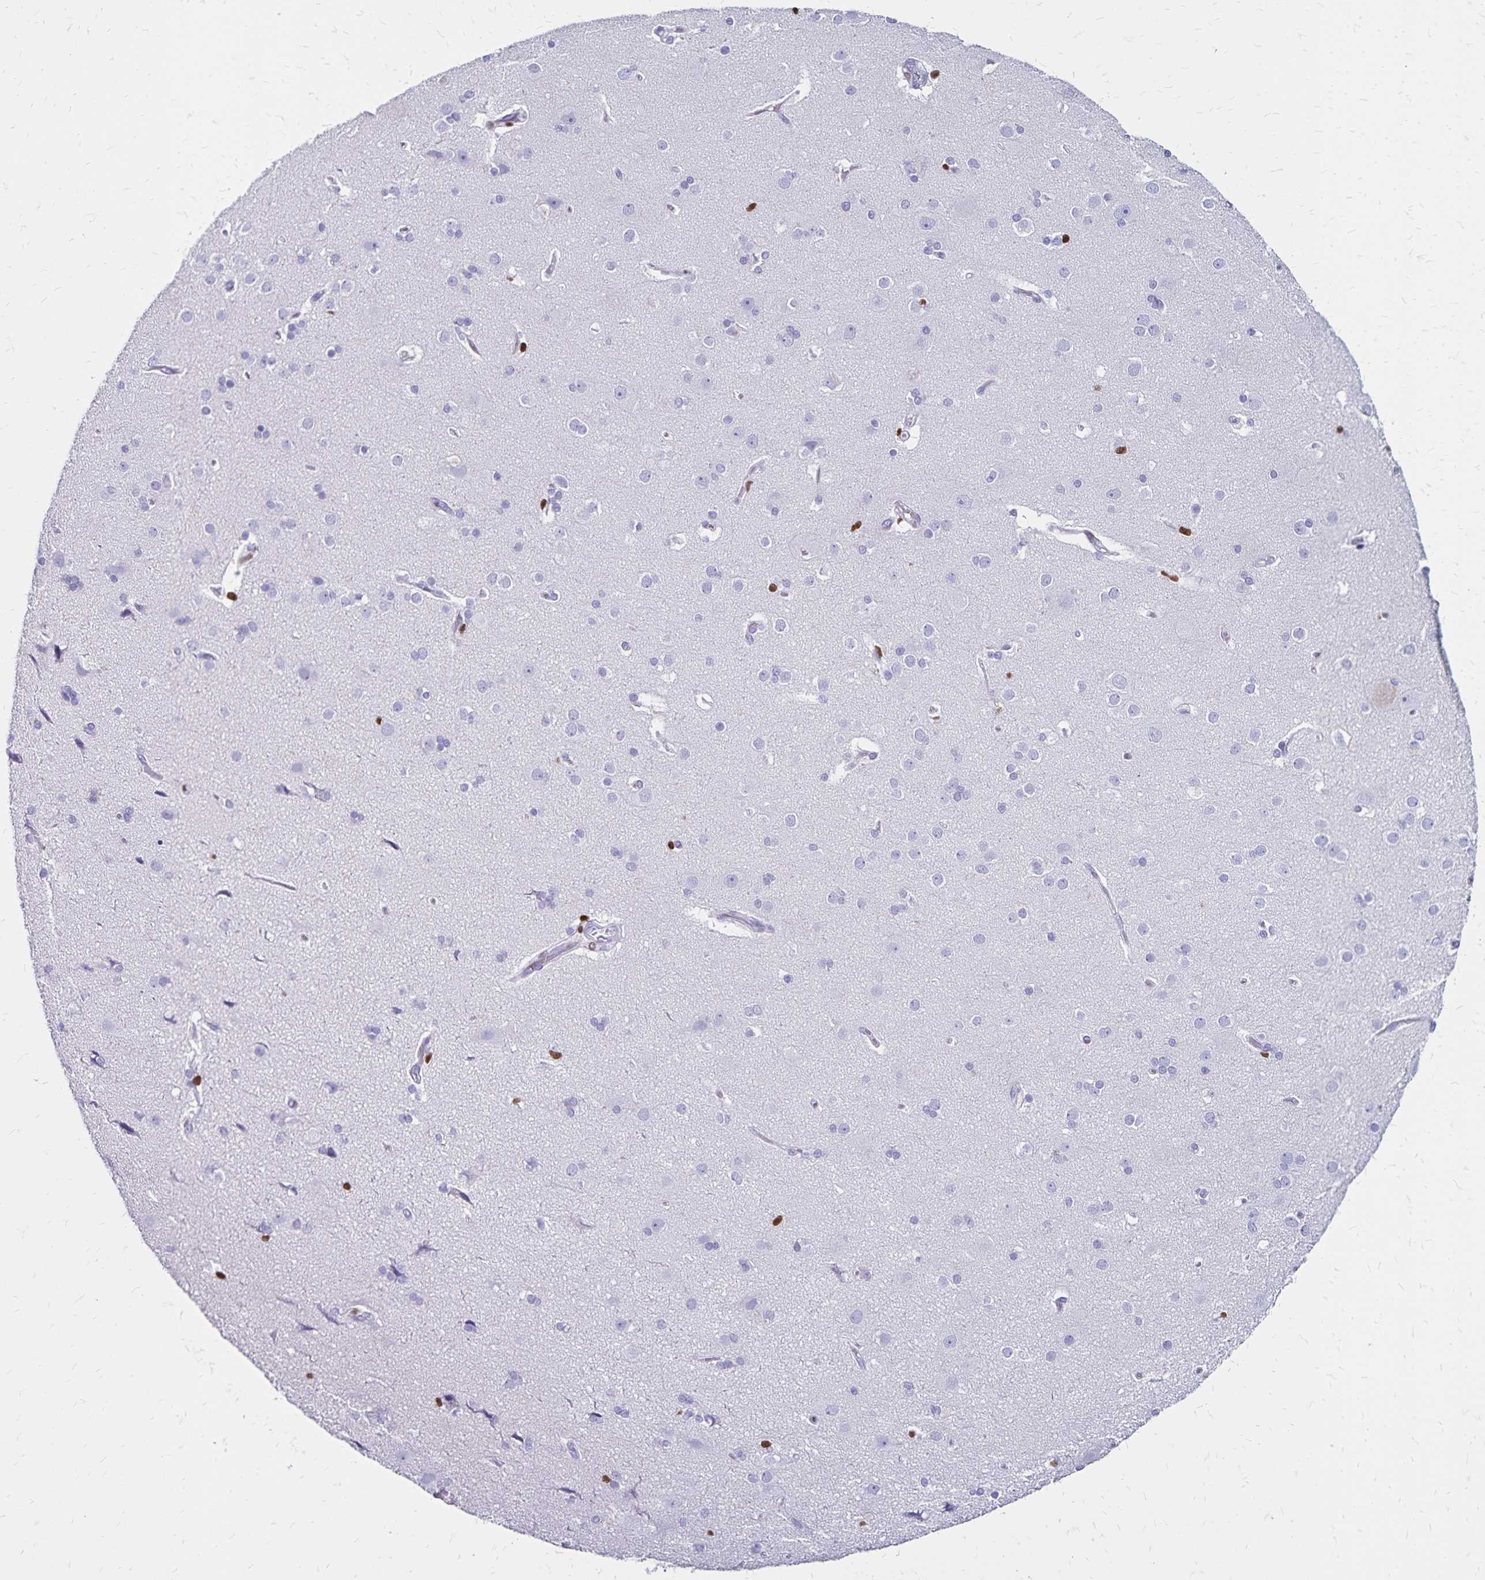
{"staining": {"intensity": "negative", "quantity": "none", "location": "none"}, "tissue": "cerebral cortex", "cell_type": "Endothelial cells", "image_type": "normal", "snomed": [{"axis": "morphology", "description": "Normal tissue, NOS"}, {"axis": "morphology", "description": "Glioma, malignant, High grade"}, {"axis": "topography", "description": "Cerebral cortex"}], "caption": "A high-resolution photomicrograph shows immunohistochemistry (IHC) staining of normal cerebral cortex, which exhibits no significant expression in endothelial cells.", "gene": "IKZF1", "patient": {"sex": "male", "age": 71}}